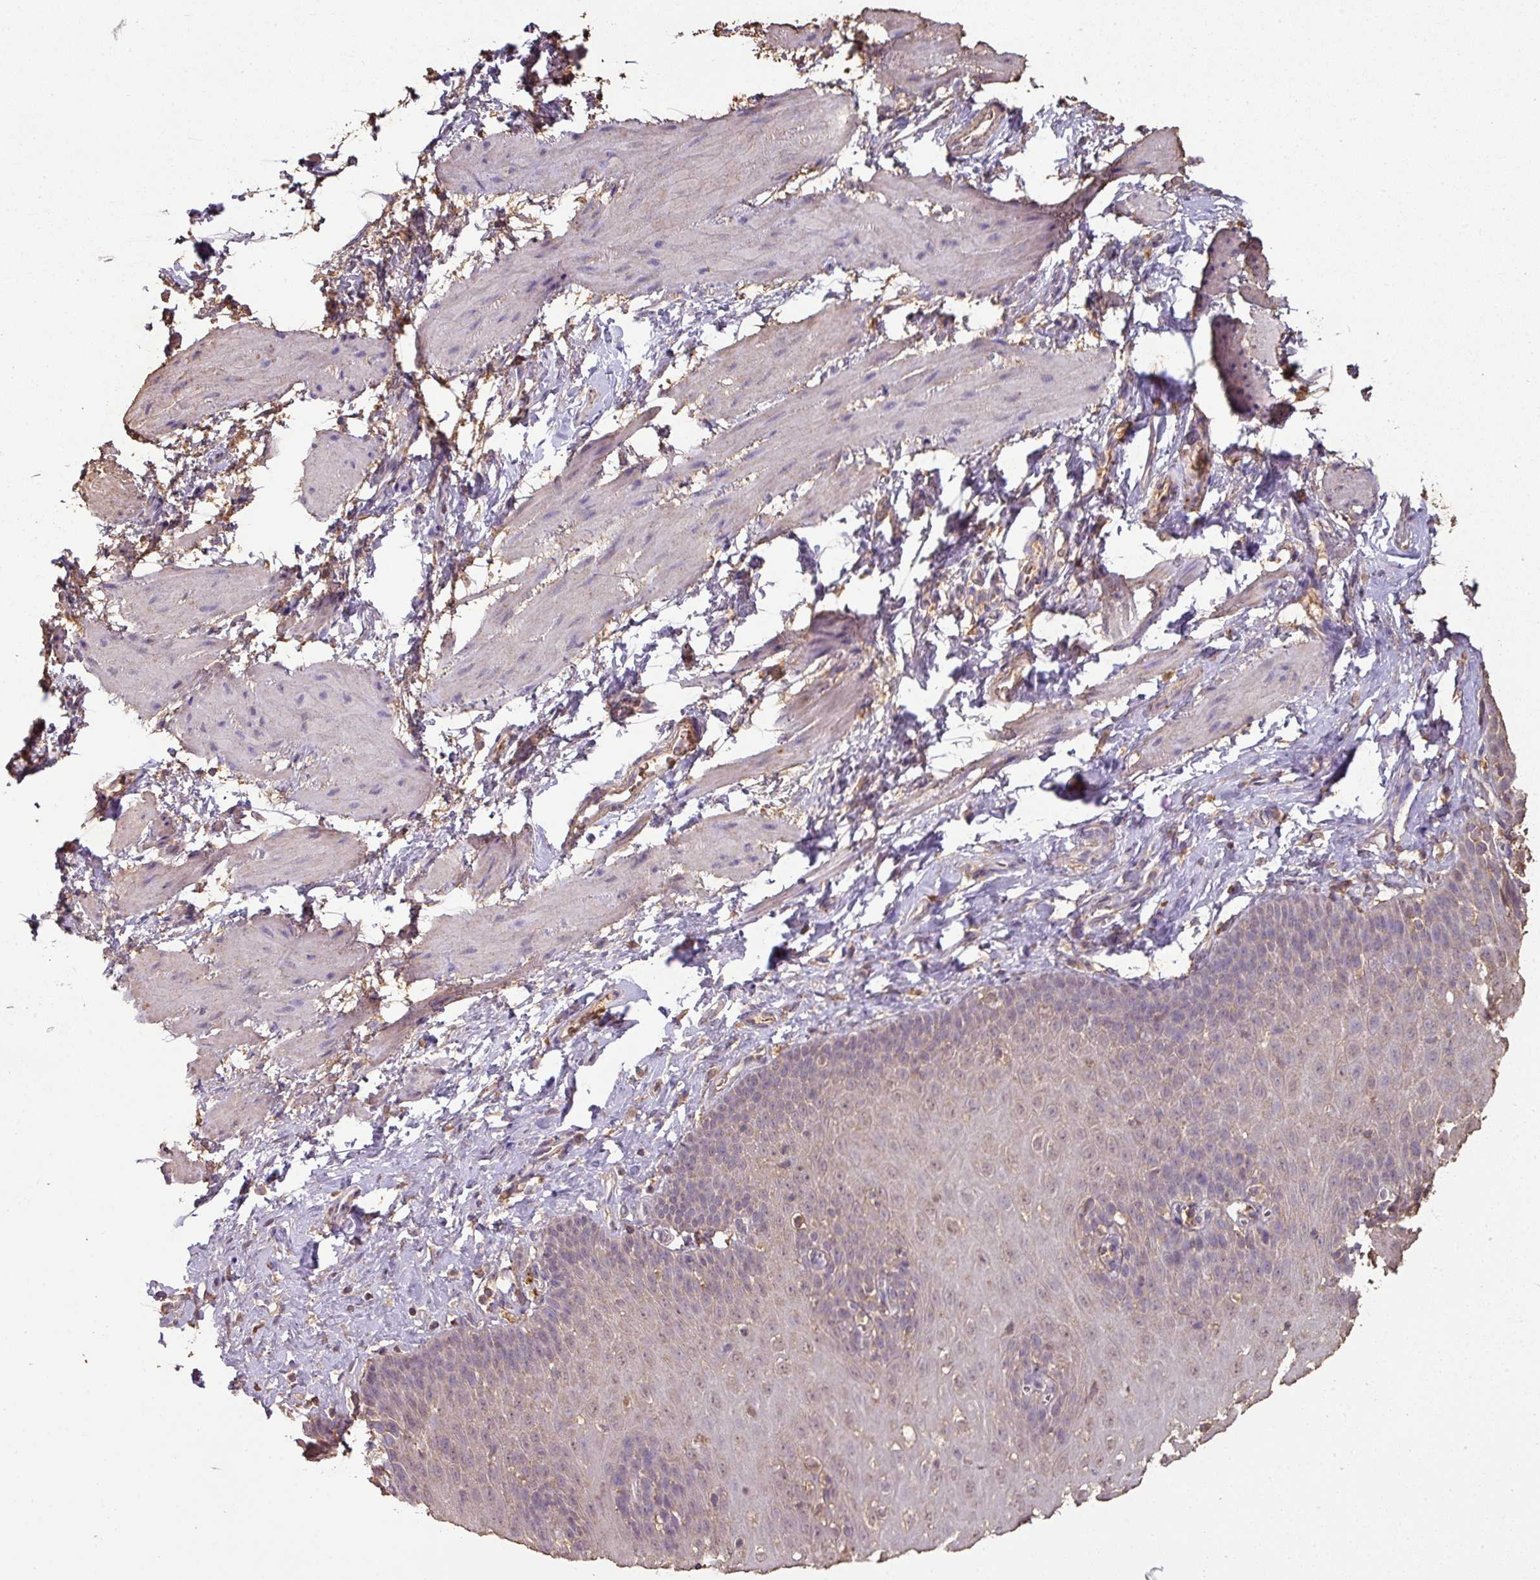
{"staining": {"intensity": "moderate", "quantity": "<25%", "location": "nuclear"}, "tissue": "esophagus", "cell_type": "Squamous epithelial cells", "image_type": "normal", "snomed": [{"axis": "morphology", "description": "Normal tissue, NOS"}, {"axis": "topography", "description": "Esophagus"}], "caption": "Moderate nuclear protein positivity is appreciated in approximately <25% of squamous epithelial cells in esophagus.", "gene": "ATAT1", "patient": {"sex": "female", "age": 61}}